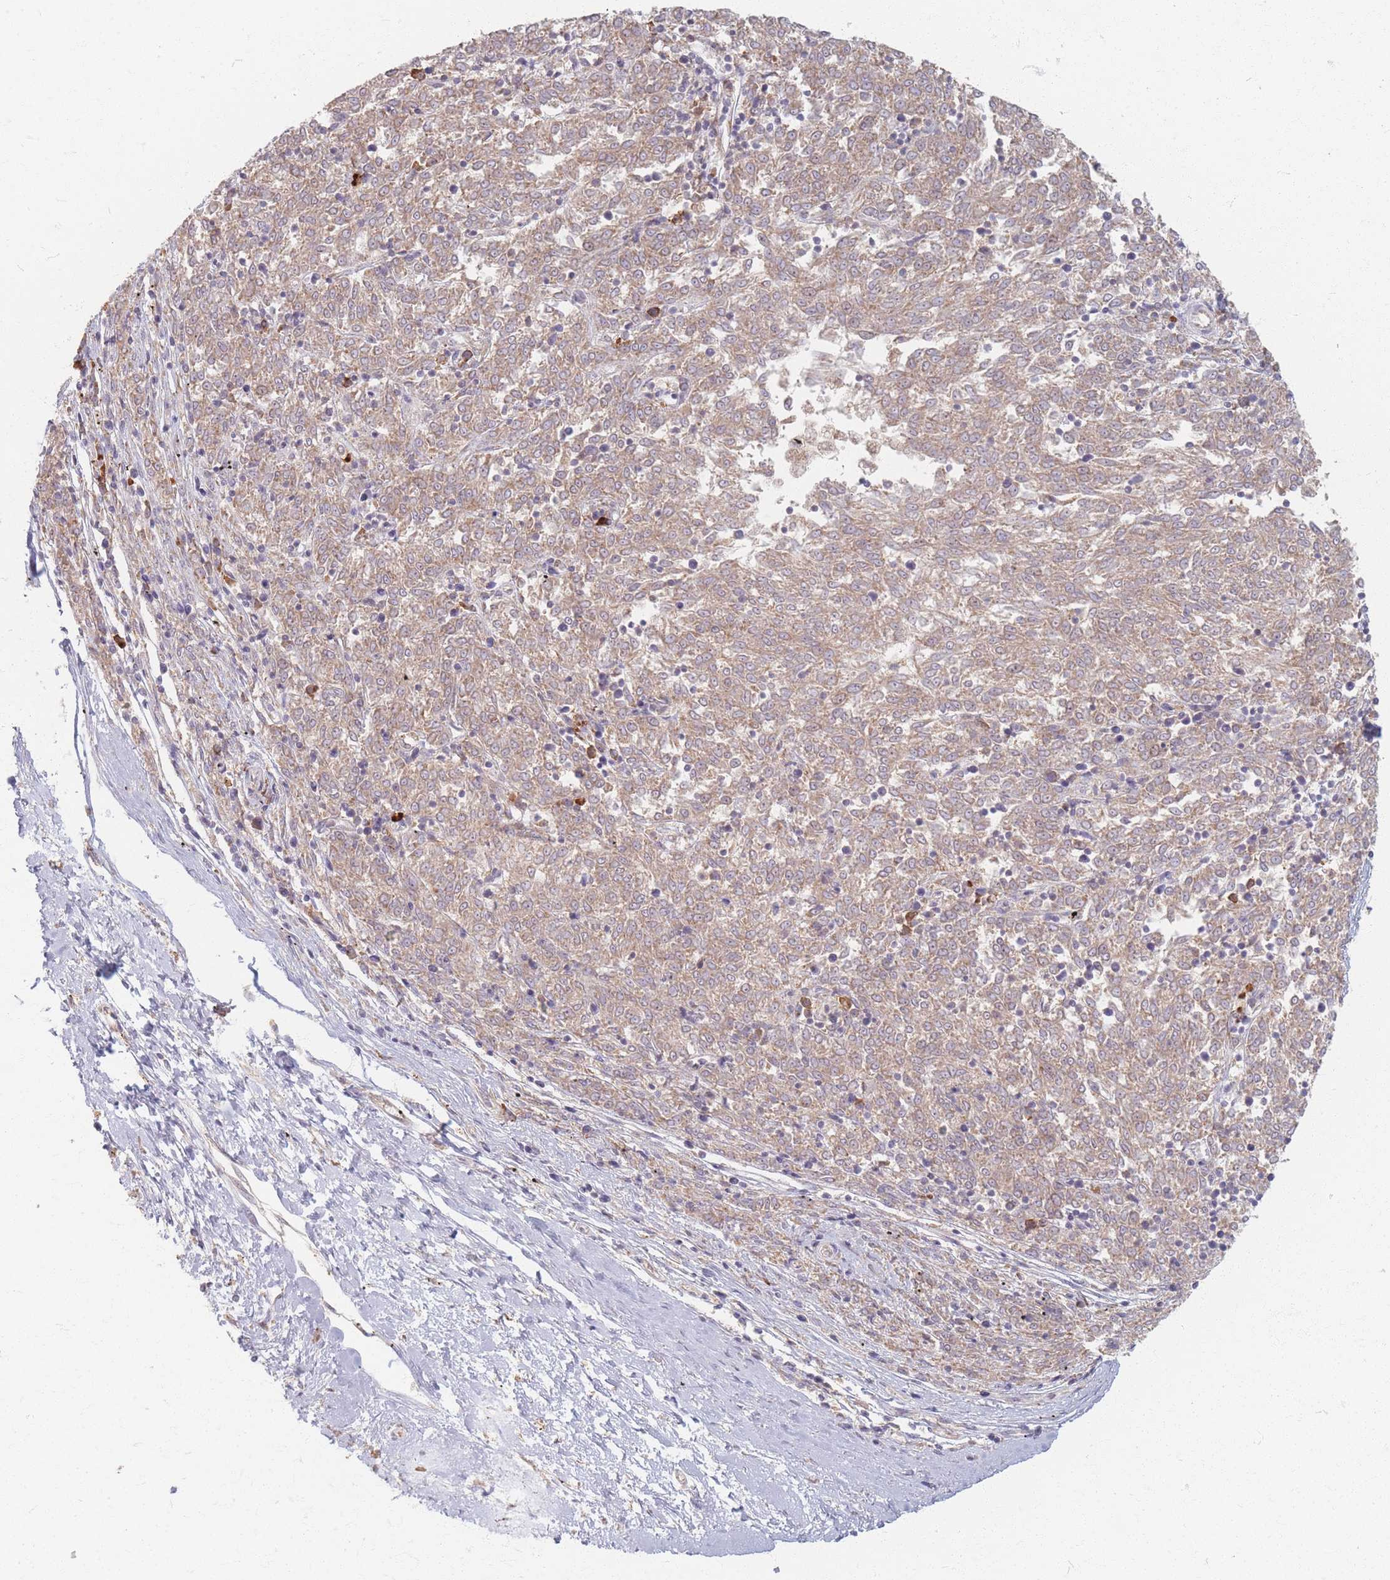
{"staining": {"intensity": "weak", "quantity": "25%-75%", "location": "cytoplasmic/membranous"}, "tissue": "melanoma", "cell_type": "Tumor cells", "image_type": "cancer", "snomed": [{"axis": "morphology", "description": "Malignant melanoma, NOS"}, {"axis": "topography", "description": "Skin"}], "caption": "Malignant melanoma stained with a brown dye demonstrates weak cytoplasmic/membranous positive staining in approximately 25%-75% of tumor cells.", "gene": "SMIM14", "patient": {"sex": "female", "age": 72}}